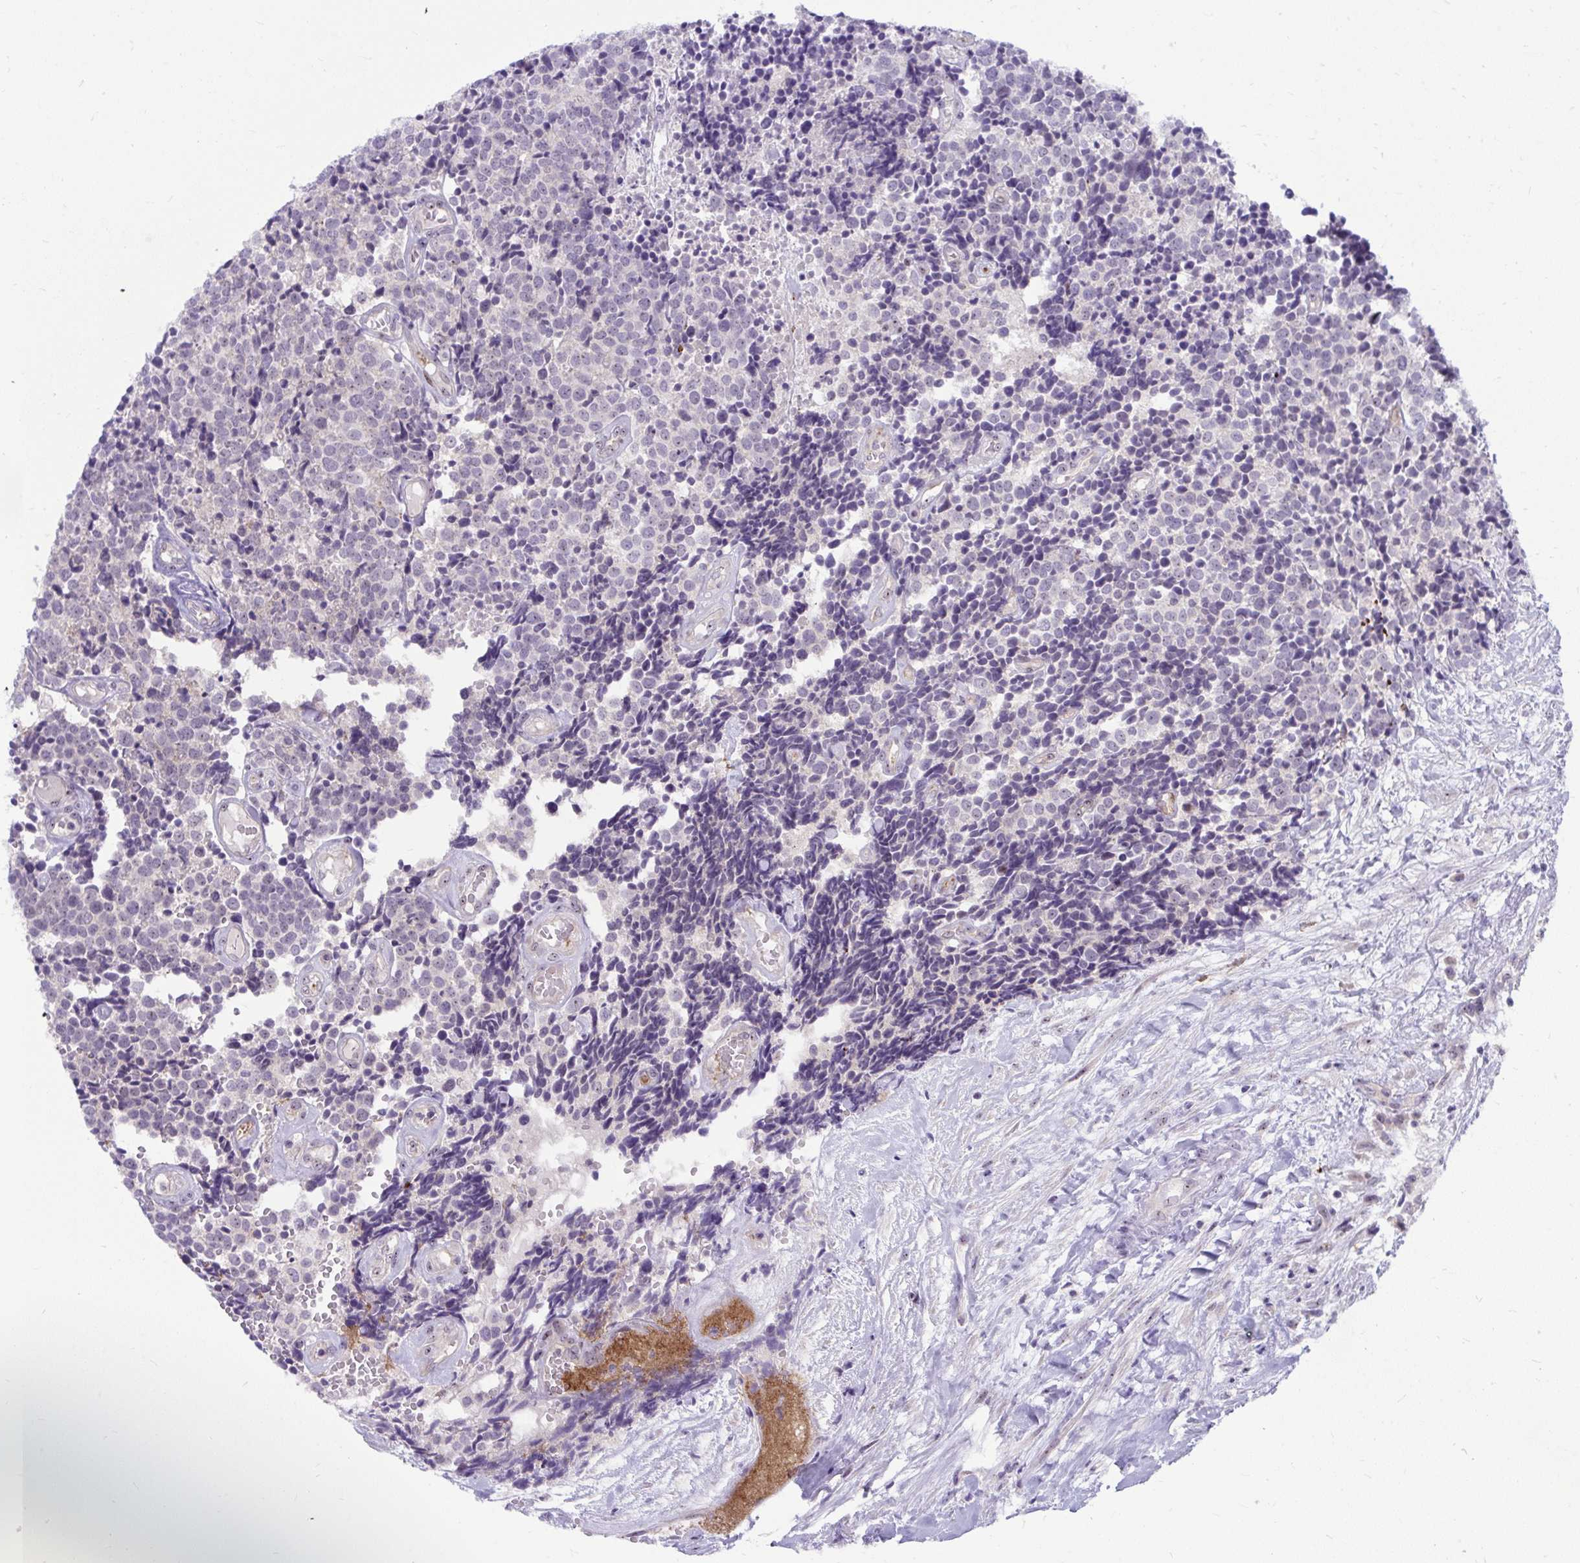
{"staining": {"intensity": "negative", "quantity": "none", "location": "none"}, "tissue": "carcinoid", "cell_type": "Tumor cells", "image_type": "cancer", "snomed": [{"axis": "morphology", "description": "Carcinoid, malignant, NOS"}, {"axis": "topography", "description": "Skin"}], "caption": "Immunohistochemical staining of human carcinoid exhibits no significant positivity in tumor cells. (DAB (3,3'-diaminobenzidine) IHC with hematoxylin counter stain).", "gene": "MUS81", "patient": {"sex": "female", "age": 79}}